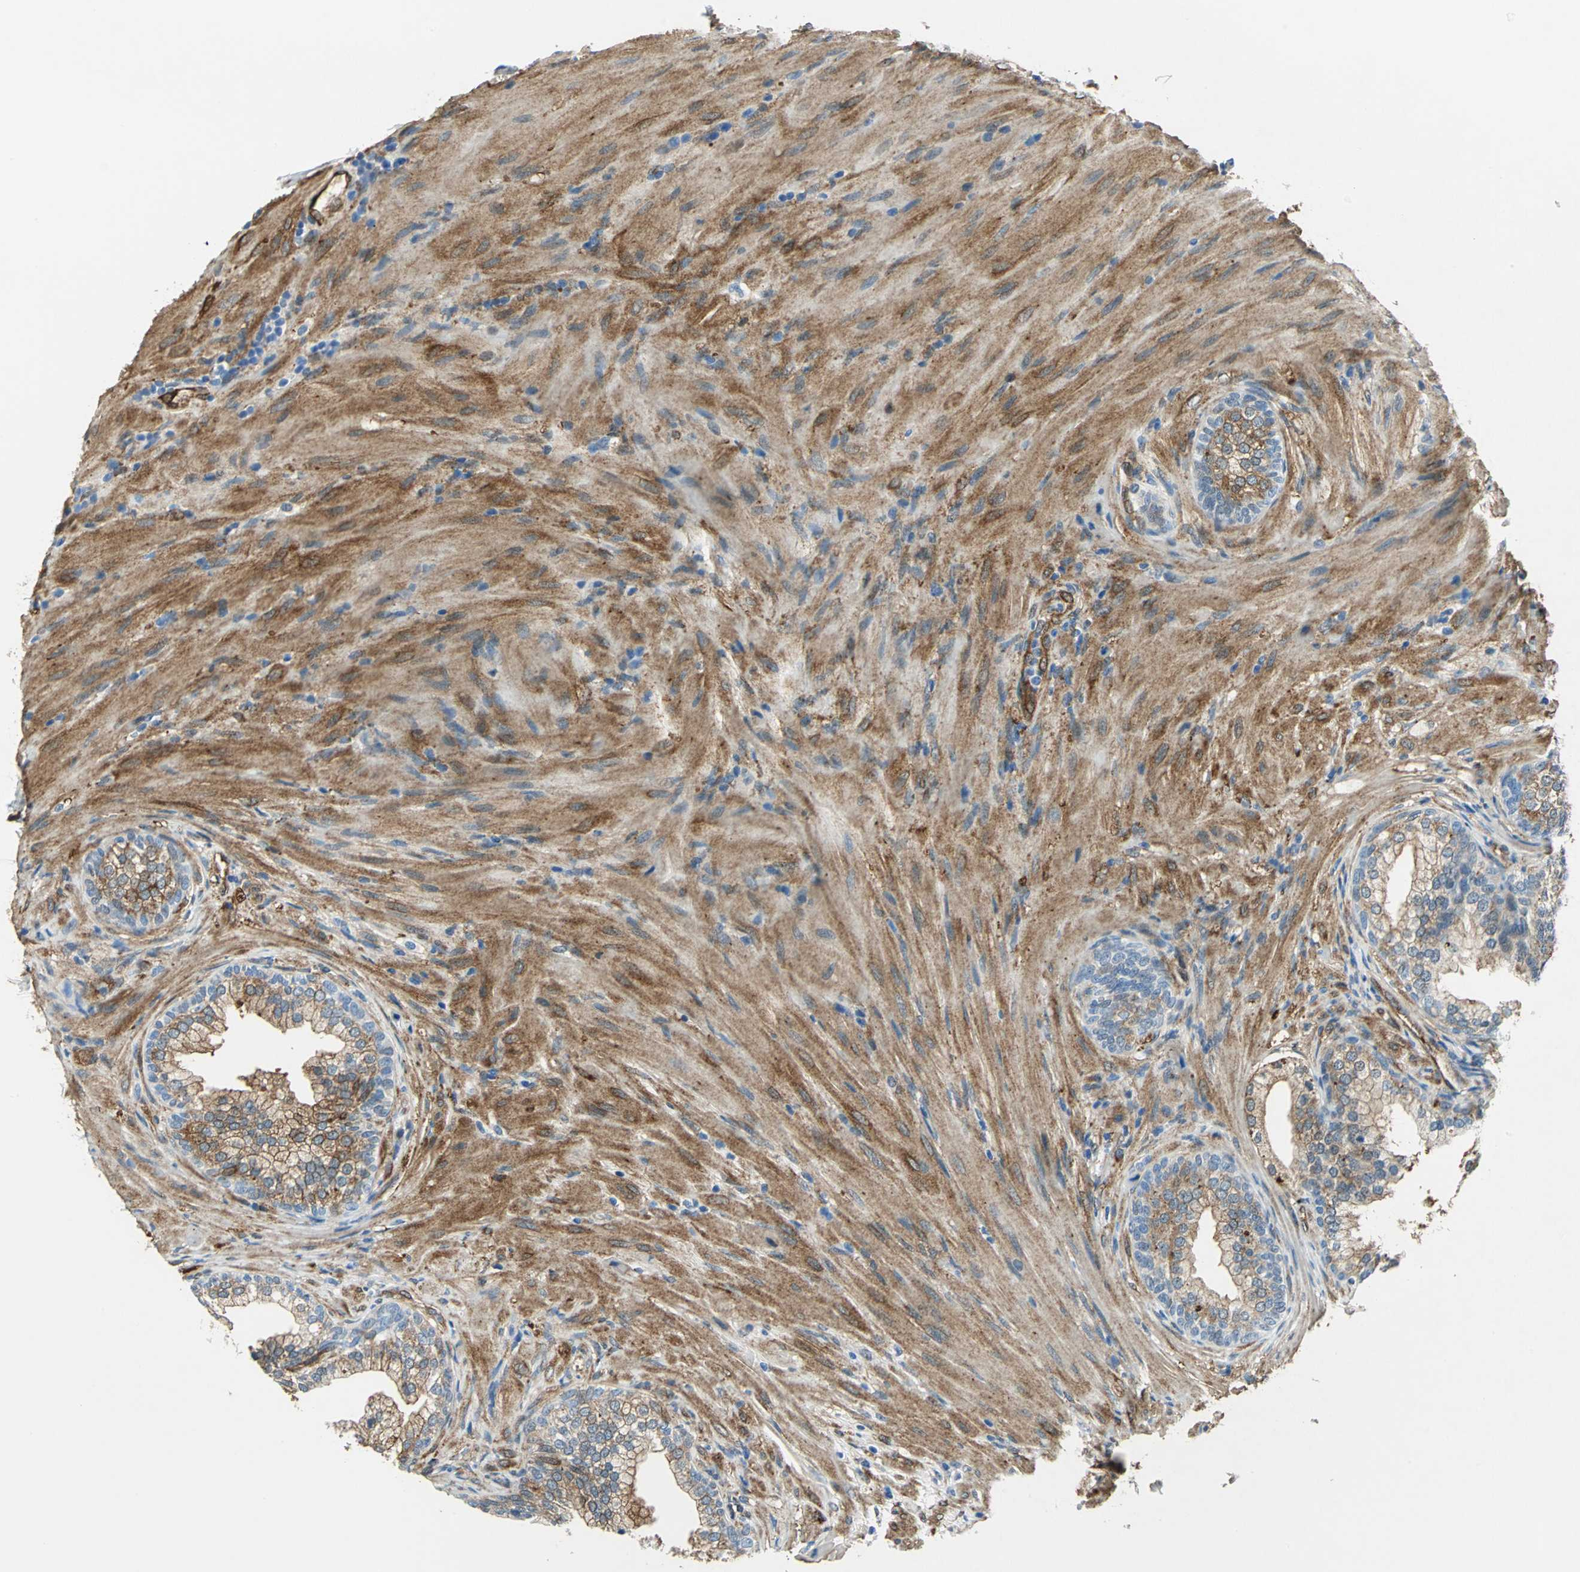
{"staining": {"intensity": "moderate", "quantity": "25%-75%", "location": "cytoplasmic/membranous"}, "tissue": "prostate", "cell_type": "Glandular cells", "image_type": "normal", "snomed": [{"axis": "morphology", "description": "Normal tissue, NOS"}, {"axis": "topography", "description": "Prostate"}], "caption": "Human prostate stained with a brown dye reveals moderate cytoplasmic/membranous positive positivity in approximately 25%-75% of glandular cells.", "gene": "HSPB1", "patient": {"sex": "male", "age": 76}}